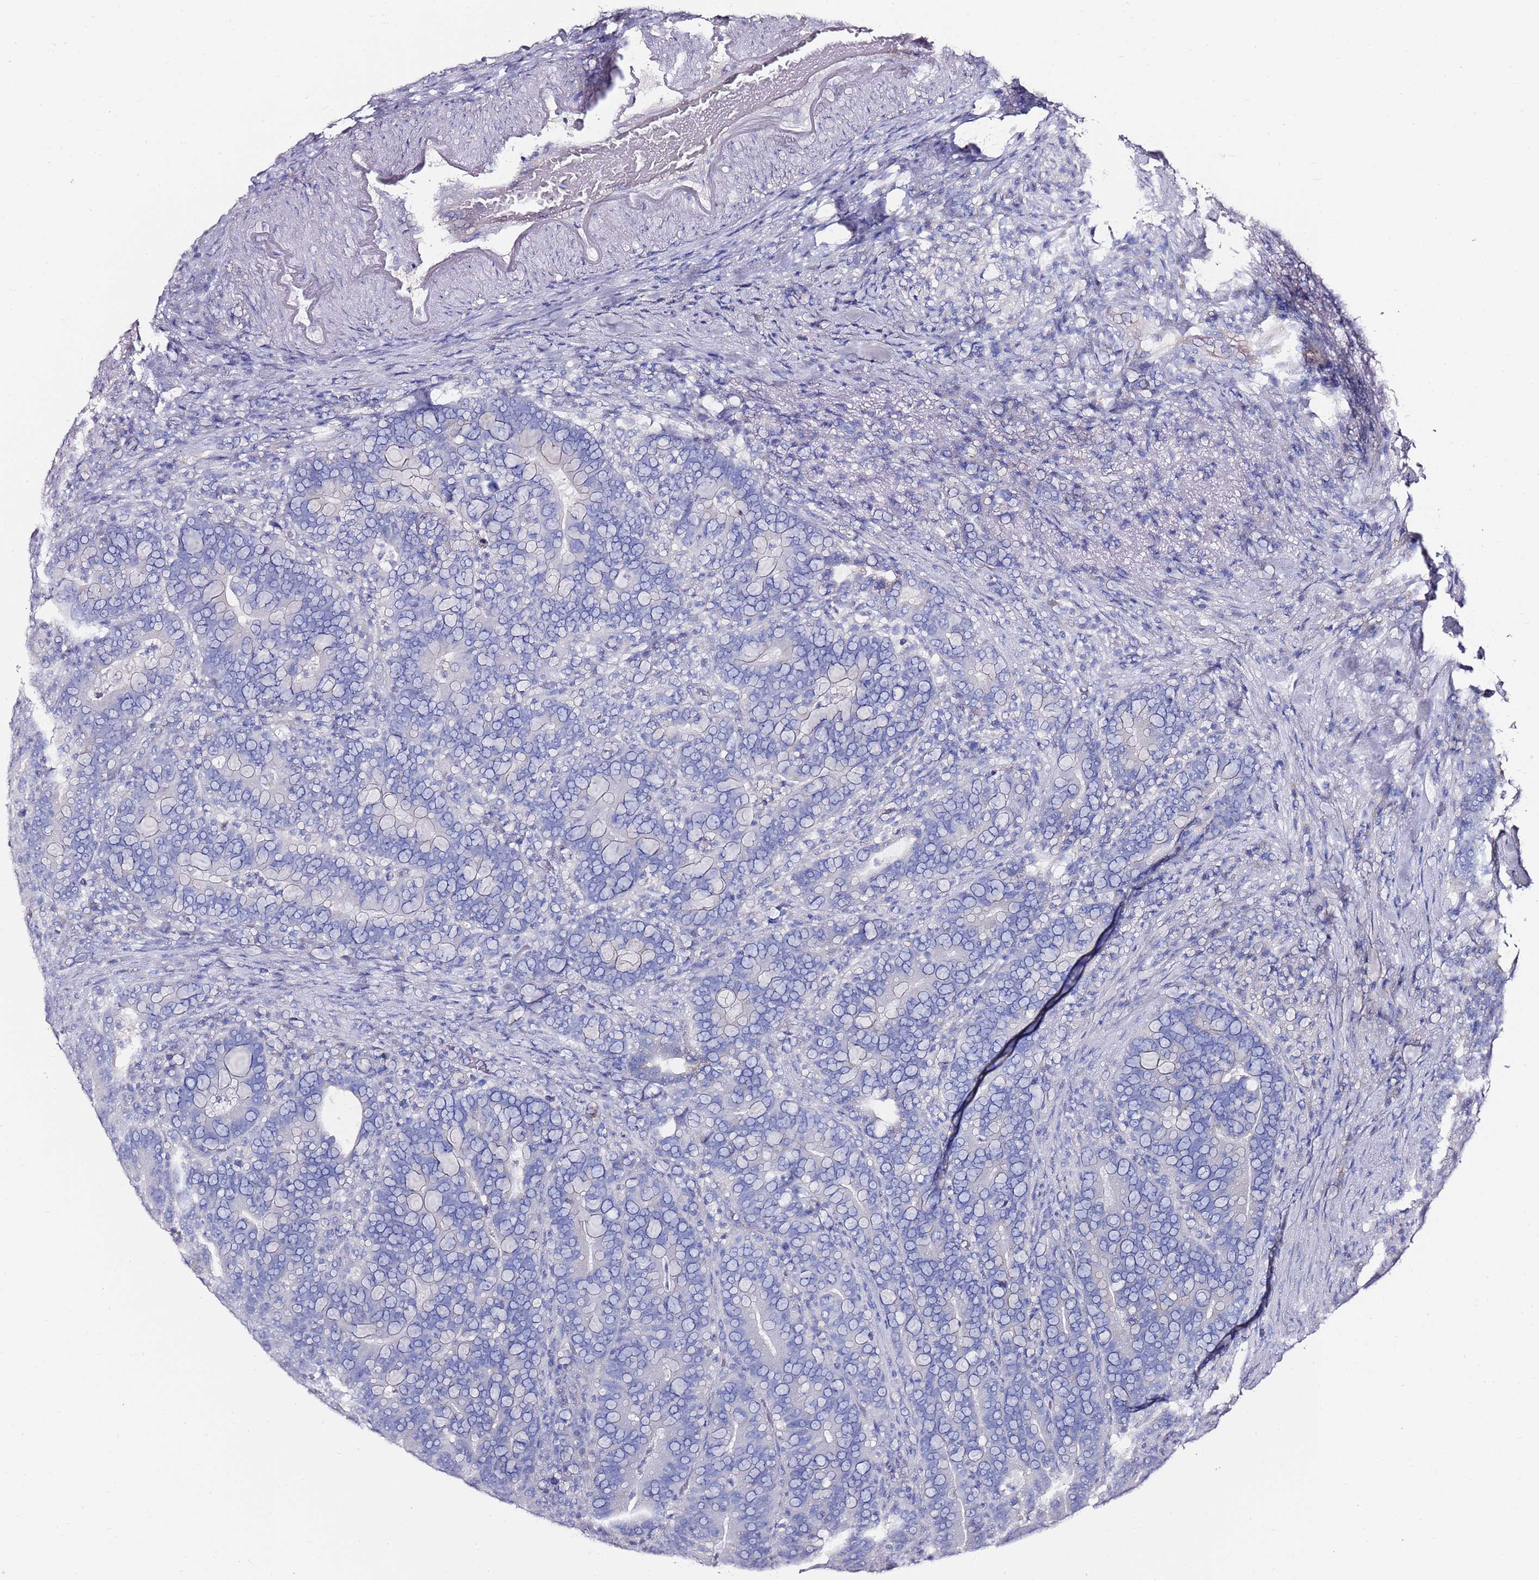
{"staining": {"intensity": "negative", "quantity": "none", "location": "none"}, "tissue": "colorectal cancer", "cell_type": "Tumor cells", "image_type": "cancer", "snomed": [{"axis": "morphology", "description": "Adenocarcinoma, NOS"}, {"axis": "topography", "description": "Colon"}], "caption": "Immunohistochemistry (IHC) of colorectal adenocarcinoma shows no positivity in tumor cells.", "gene": "MYBPC3", "patient": {"sex": "female", "age": 66}}